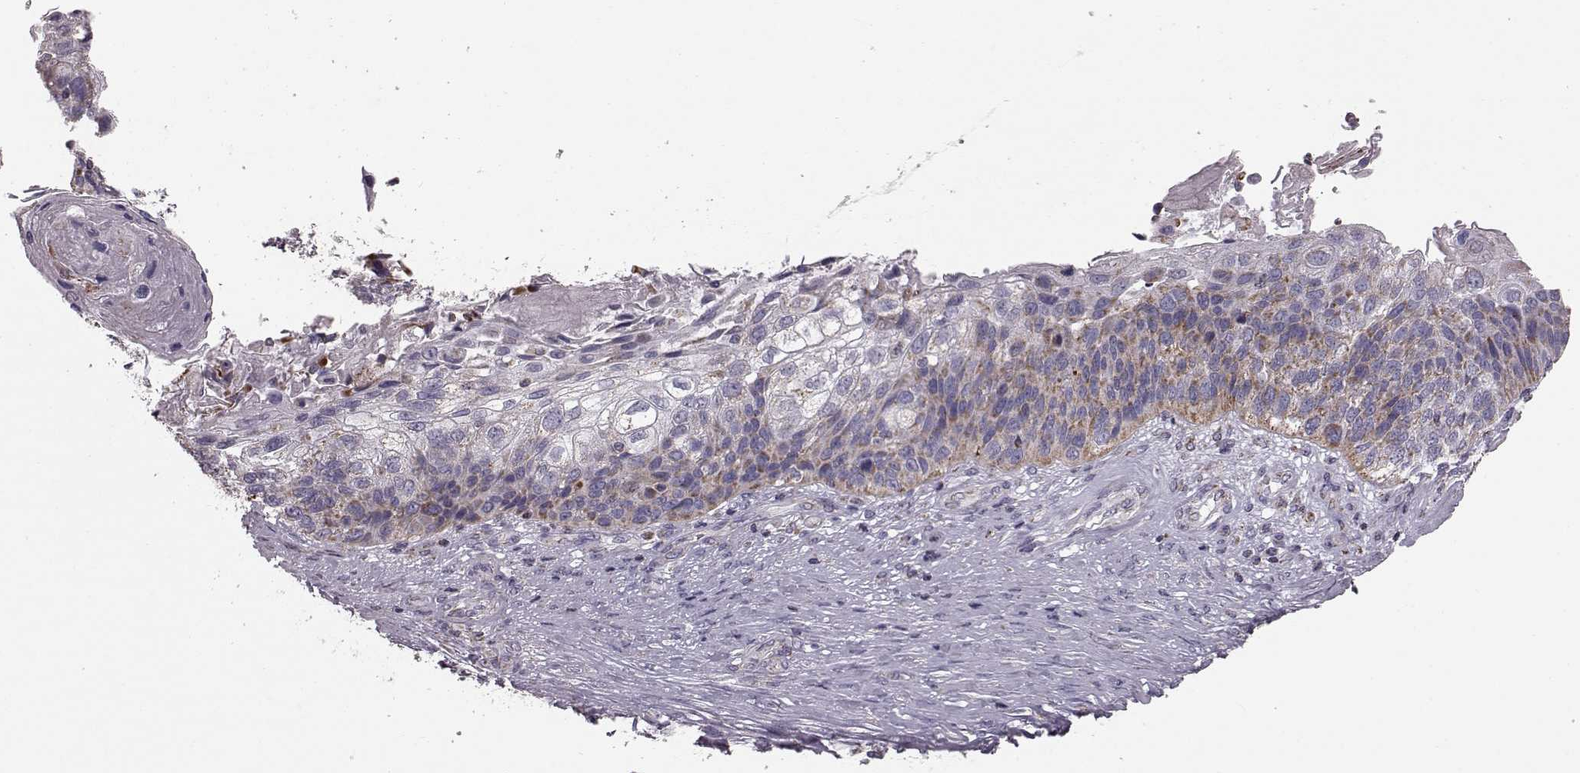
{"staining": {"intensity": "moderate", "quantity": ">75%", "location": "cytoplasmic/membranous"}, "tissue": "lung cancer", "cell_type": "Tumor cells", "image_type": "cancer", "snomed": [{"axis": "morphology", "description": "Squamous cell carcinoma, NOS"}, {"axis": "topography", "description": "Lung"}], "caption": "Moderate cytoplasmic/membranous positivity is appreciated in about >75% of tumor cells in lung cancer (squamous cell carcinoma).", "gene": "ATP5MF", "patient": {"sex": "male", "age": 69}}